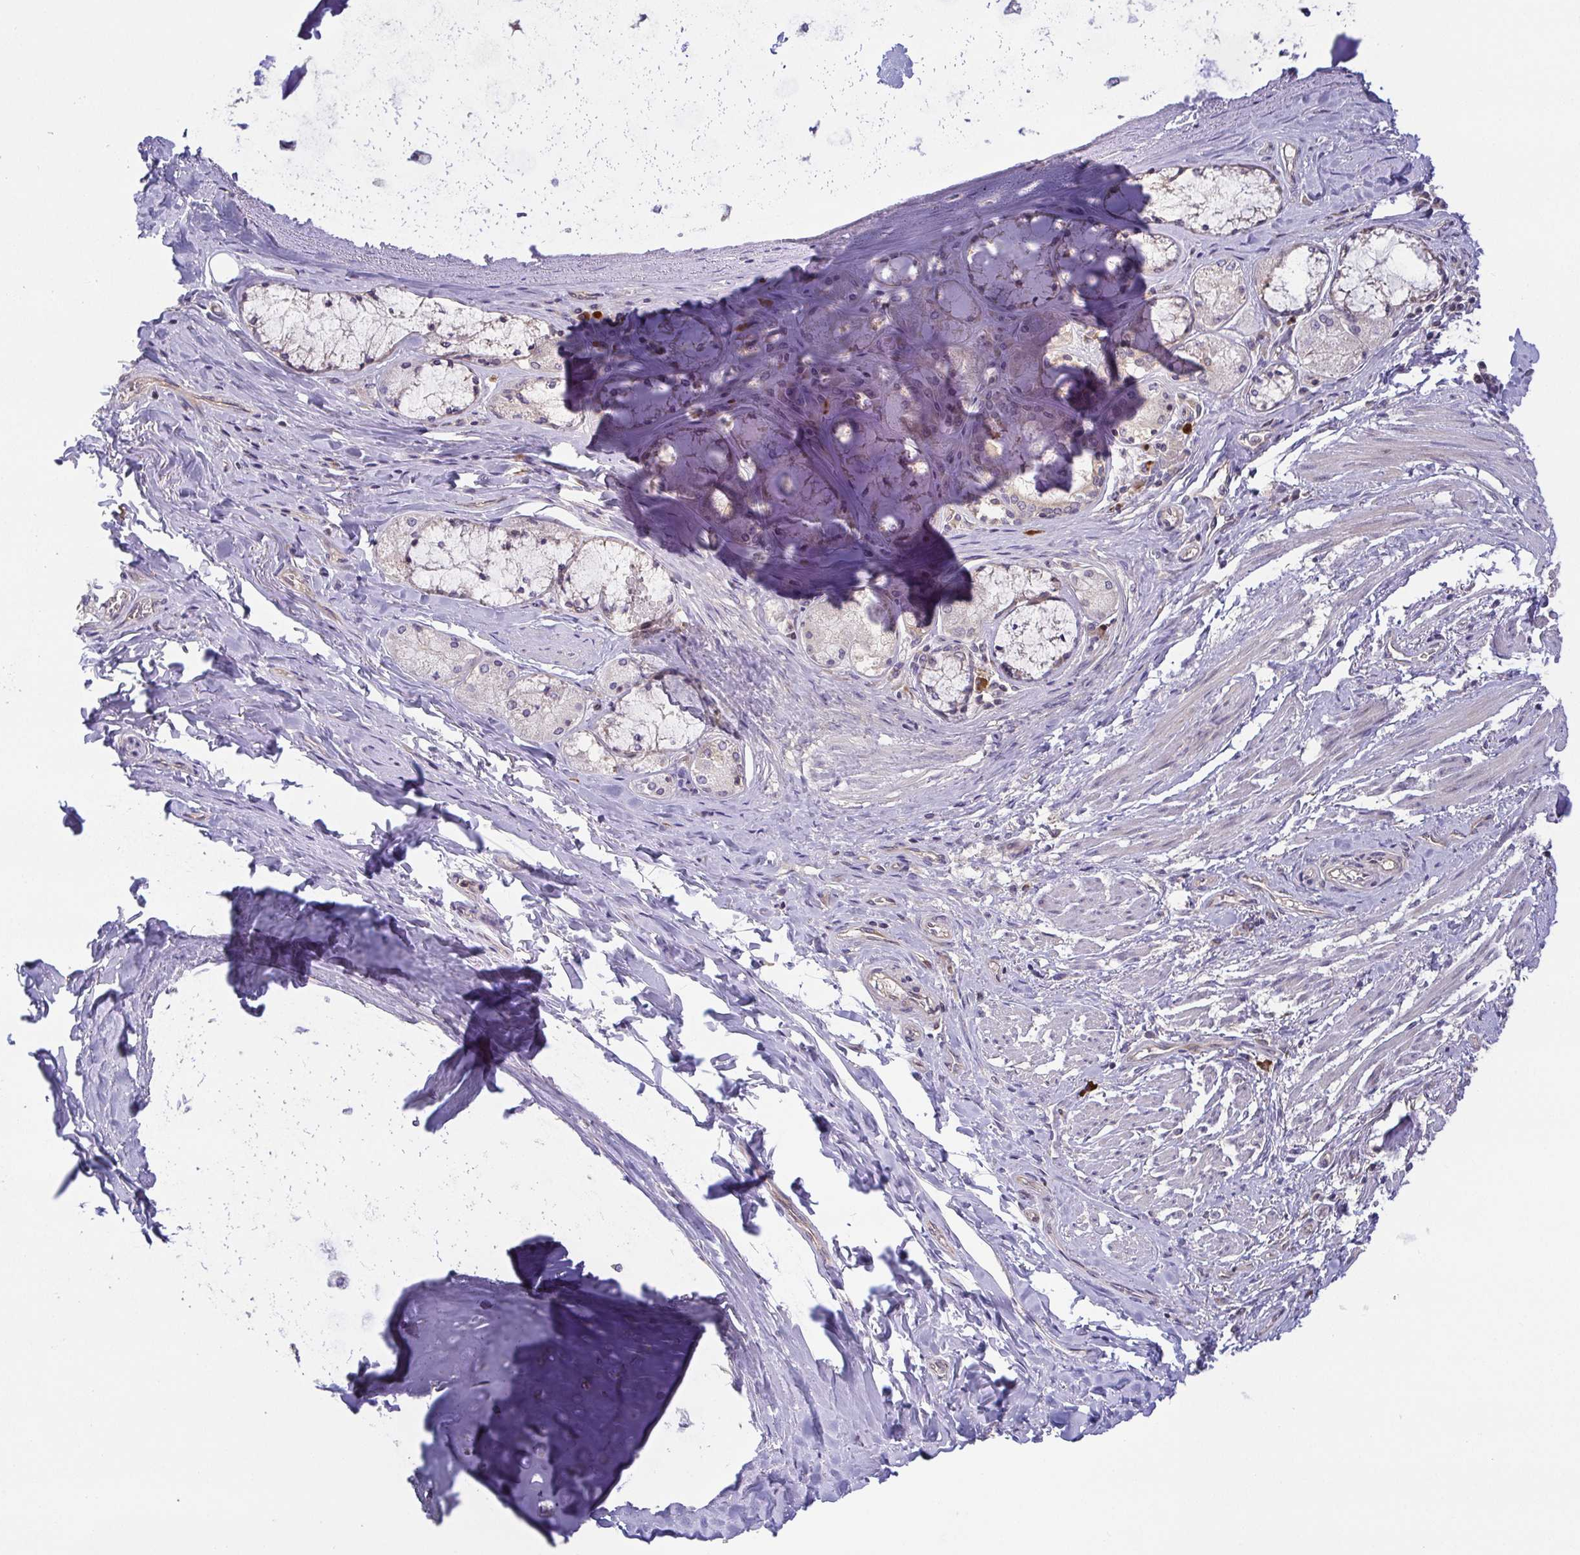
{"staining": {"intensity": "negative", "quantity": "none", "location": "none"}, "tissue": "soft tissue", "cell_type": "Chondrocytes", "image_type": "normal", "snomed": [{"axis": "morphology", "description": "Normal tissue, NOS"}, {"axis": "topography", "description": "Cartilage tissue"}, {"axis": "topography", "description": "Bronchus"}], "caption": "The IHC photomicrograph has no significant positivity in chondrocytes of soft tissue. The staining was performed using DAB (3,3'-diaminobenzidine) to visualize the protein expression in brown, while the nuclei were stained in blue with hematoxylin (Magnification: 20x).", "gene": "OSBPL7", "patient": {"sex": "male", "age": 64}}